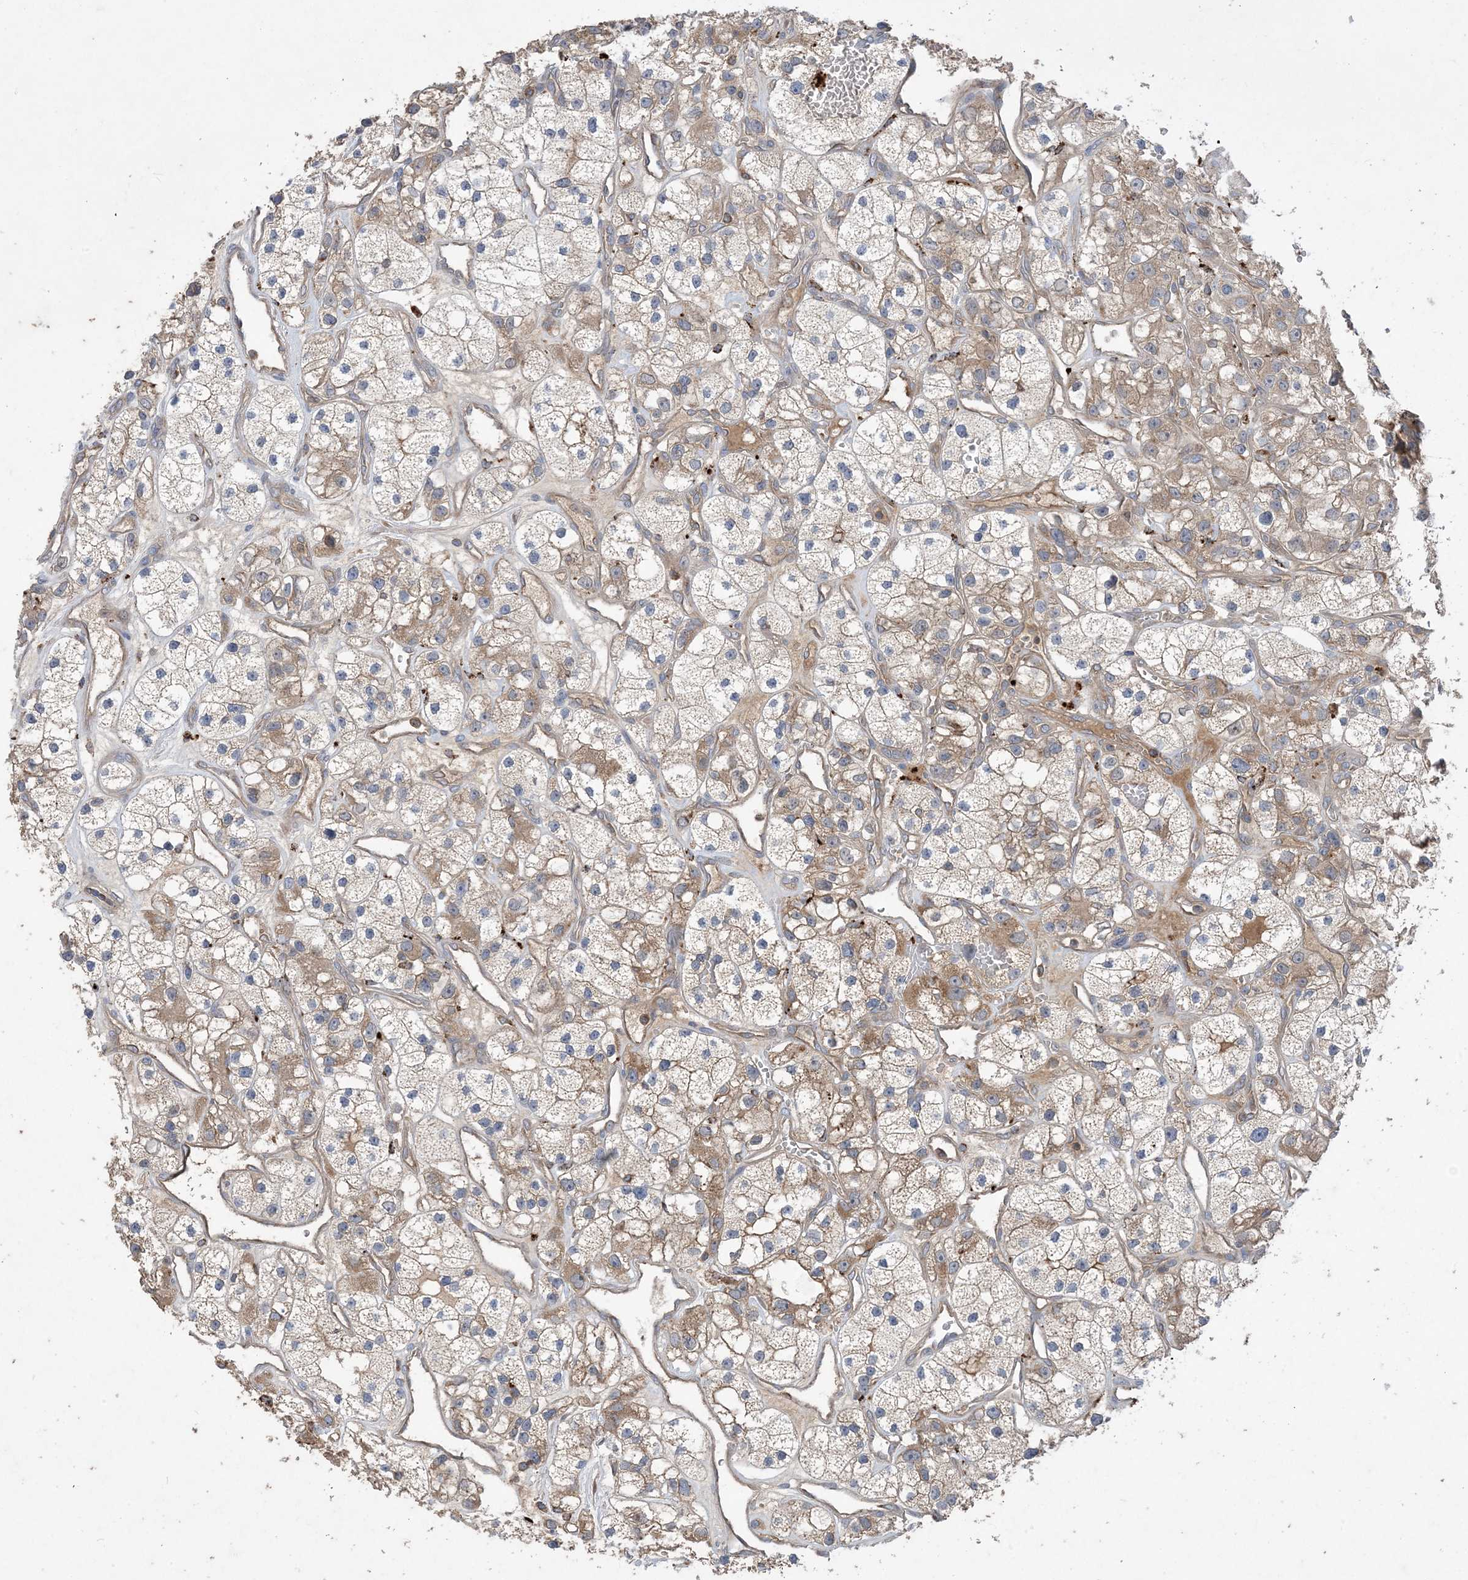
{"staining": {"intensity": "weak", "quantity": "25%-75%", "location": "cytoplasmic/membranous"}, "tissue": "renal cancer", "cell_type": "Tumor cells", "image_type": "cancer", "snomed": [{"axis": "morphology", "description": "Adenocarcinoma, NOS"}, {"axis": "topography", "description": "Kidney"}], "caption": "There is low levels of weak cytoplasmic/membranous staining in tumor cells of adenocarcinoma (renal), as demonstrated by immunohistochemical staining (brown color).", "gene": "MASP2", "patient": {"sex": "female", "age": 57}}